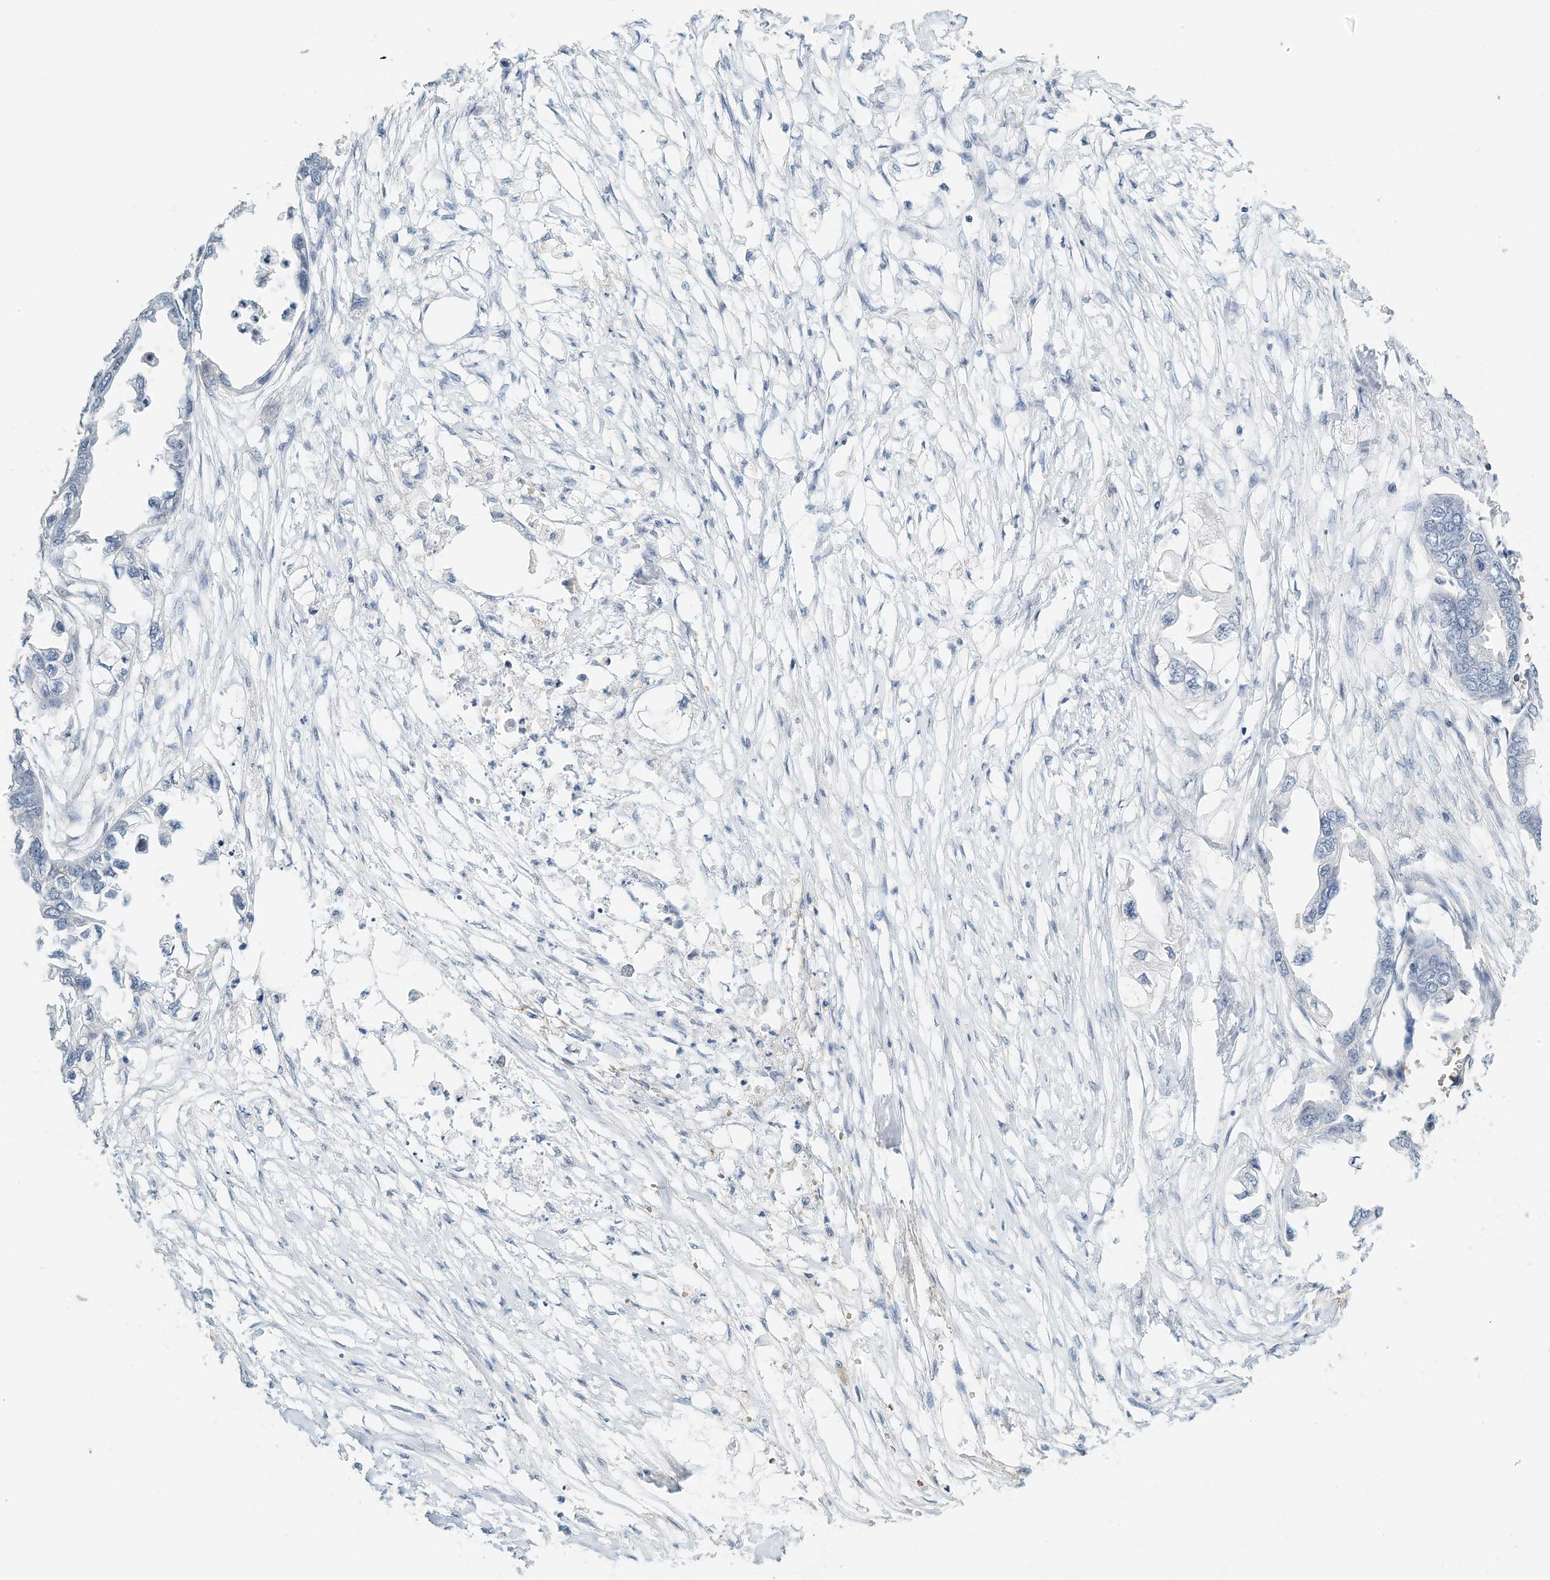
{"staining": {"intensity": "negative", "quantity": "none", "location": "none"}, "tissue": "endometrial cancer", "cell_type": "Tumor cells", "image_type": "cancer", "snomed": [{"axis": "morphology", "description": "Adenocarcinoma, NOS"}, {"axis": "morphology", "description": "Adenocarcinoma, metastatic, NOS"}, {"axis": "topography", "description": "Adipose tissue"}, {"axis": "topography", "description": "Endometrium"}], "caption": "Tumor cells are negative for brown protein staining in endometrial cancer. The staining is performed using DAB brown chromogen with nuclei counter-stained in using hematoxylin.", "gene": "RCAN3", "patient": {"sex": "female", "age": 67}}